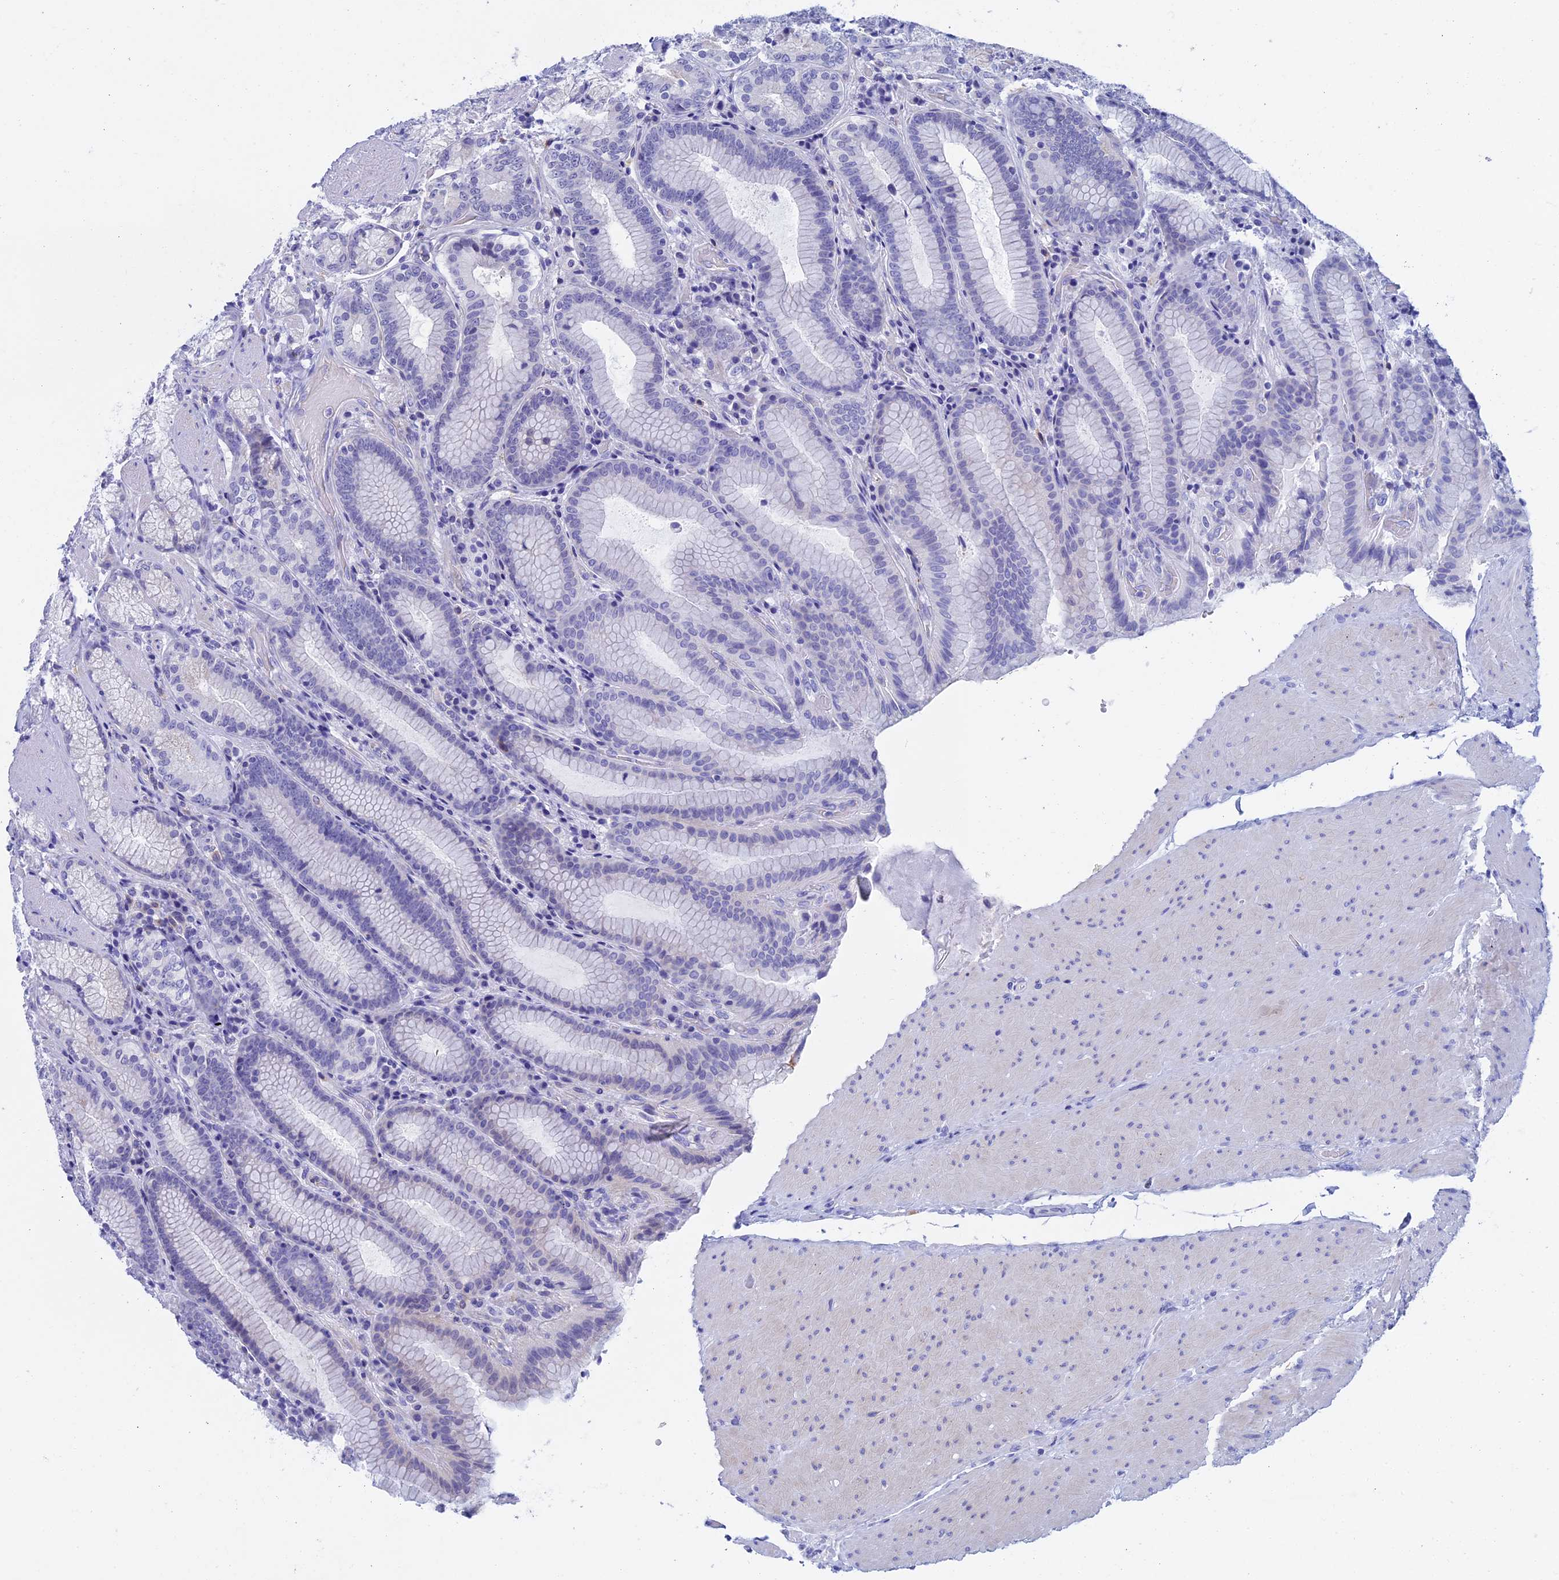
{"staining": {"intensity": "negative", "quantity": "none", "location": "none"}, "tissue": "stomach", "cell_type": "Glandular cells", "image_type": "normal", "snomed": [{"axis": "morphology", "description": "Normal tissue, NOS"}, {"axis": "topography", "description": "Stomach, upper"}, {"axis": "topography", "description": "Stomach, lower"}], "caption": "The photomicrograph demonstrates no significant positivity in glandular cells of stomach.", "gene": "SLC2A6", "patient": {"sex": "female", "age": 76}}